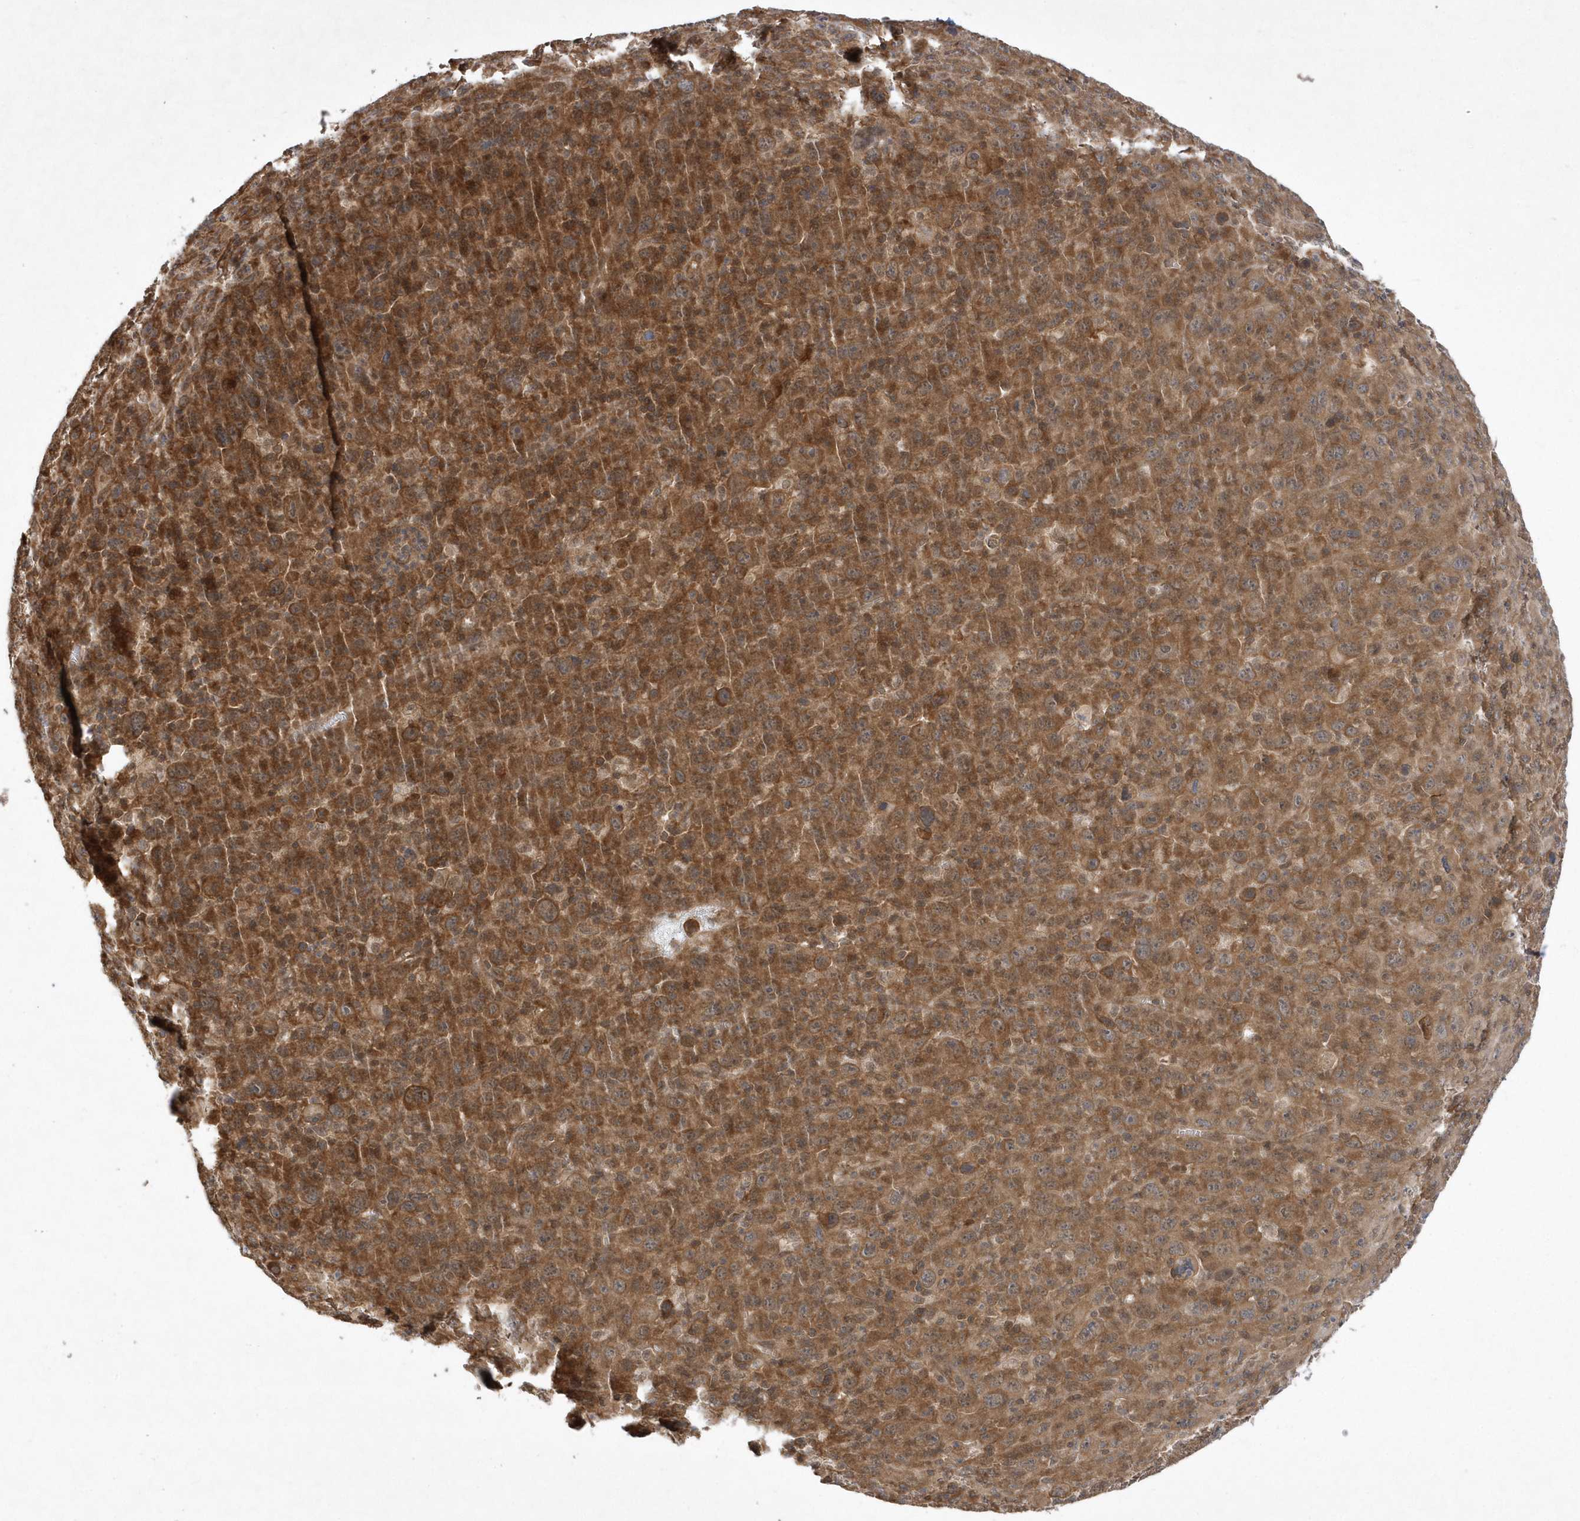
{"staining": {"intensity": "moderate", "quantity": ">75%", "location": "cytoplasmic/membranous"}, "tissue": "melanoma", "cell_type": "Tumor cells", "image_type": "cancer", "snomed": [{"axis": "morphology", "description": "Malignant melanoma, Metastatic site"}, {"axis": "topography", "description": "Skin"}], "caption": "Tumor cells reveal moderate cytoplasmic/membranous expression in about >75% of cells in melanoma.", "gene": "GFM2", "patient": {"sex": "female", "age": 56}}